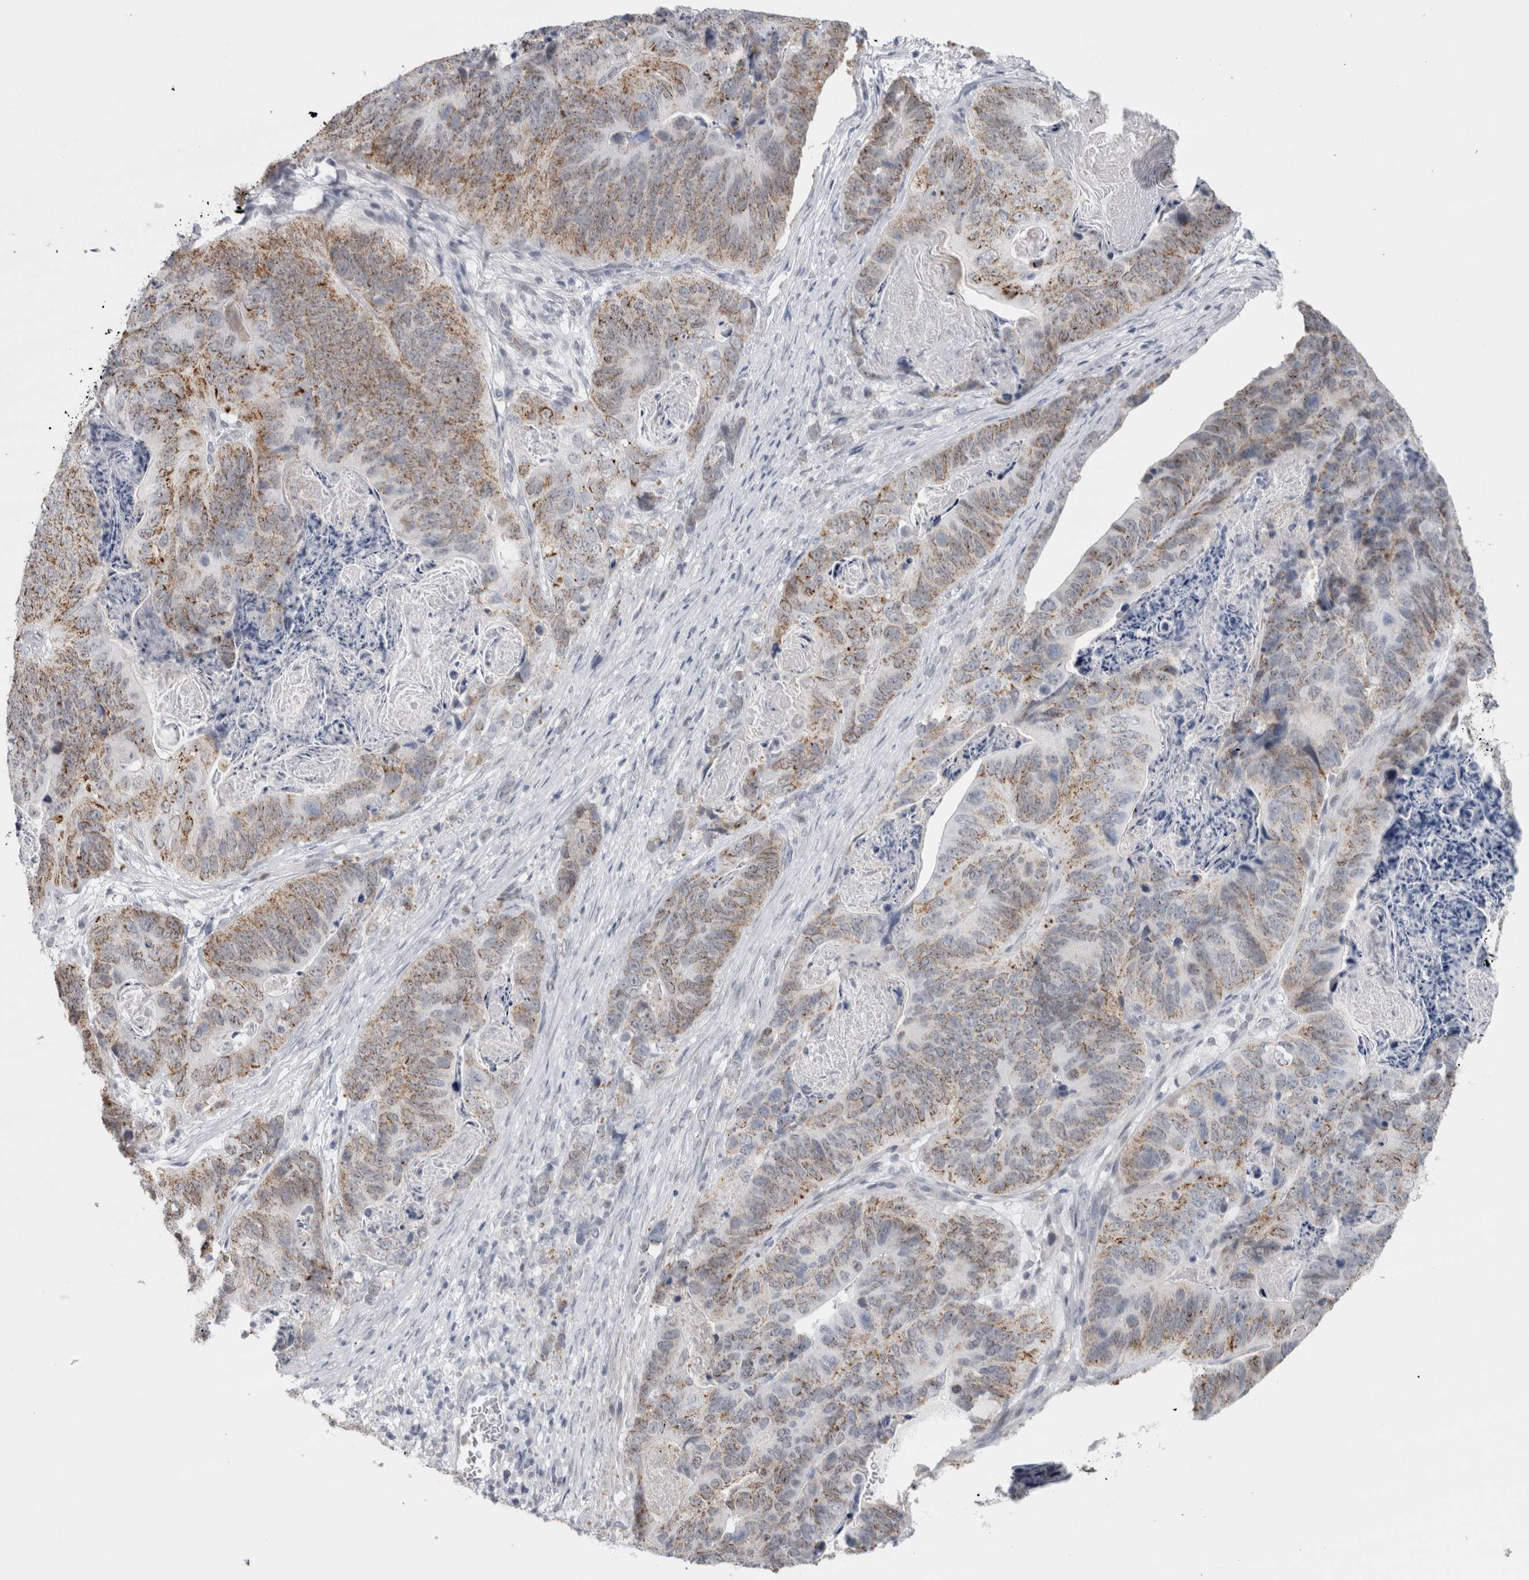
{"staining": {"intensity": "moderate", "quantity": ">75%", "location": "cytoplasmic/membranous"}, "tissue": "stomach cancer", "cell_type": "Tumor cells", "image_type": "cancer", "snomed": [{"axis": "morphology", "description": "Normal tissue, NOS"}, {"axis": "morphology", "description": "Adenocarcinoma, NOS"}, {"axis": "topography", "description": "Stomach"}], "caption": "Immunohistochemistry (DAB) staining of stomach cancer reveals moderate cytoplasmic/membranous protein expression in approximately >75% of tumor cells.", "gene": "PLIN1", "patient": {"sex": "female", "age": 89}}